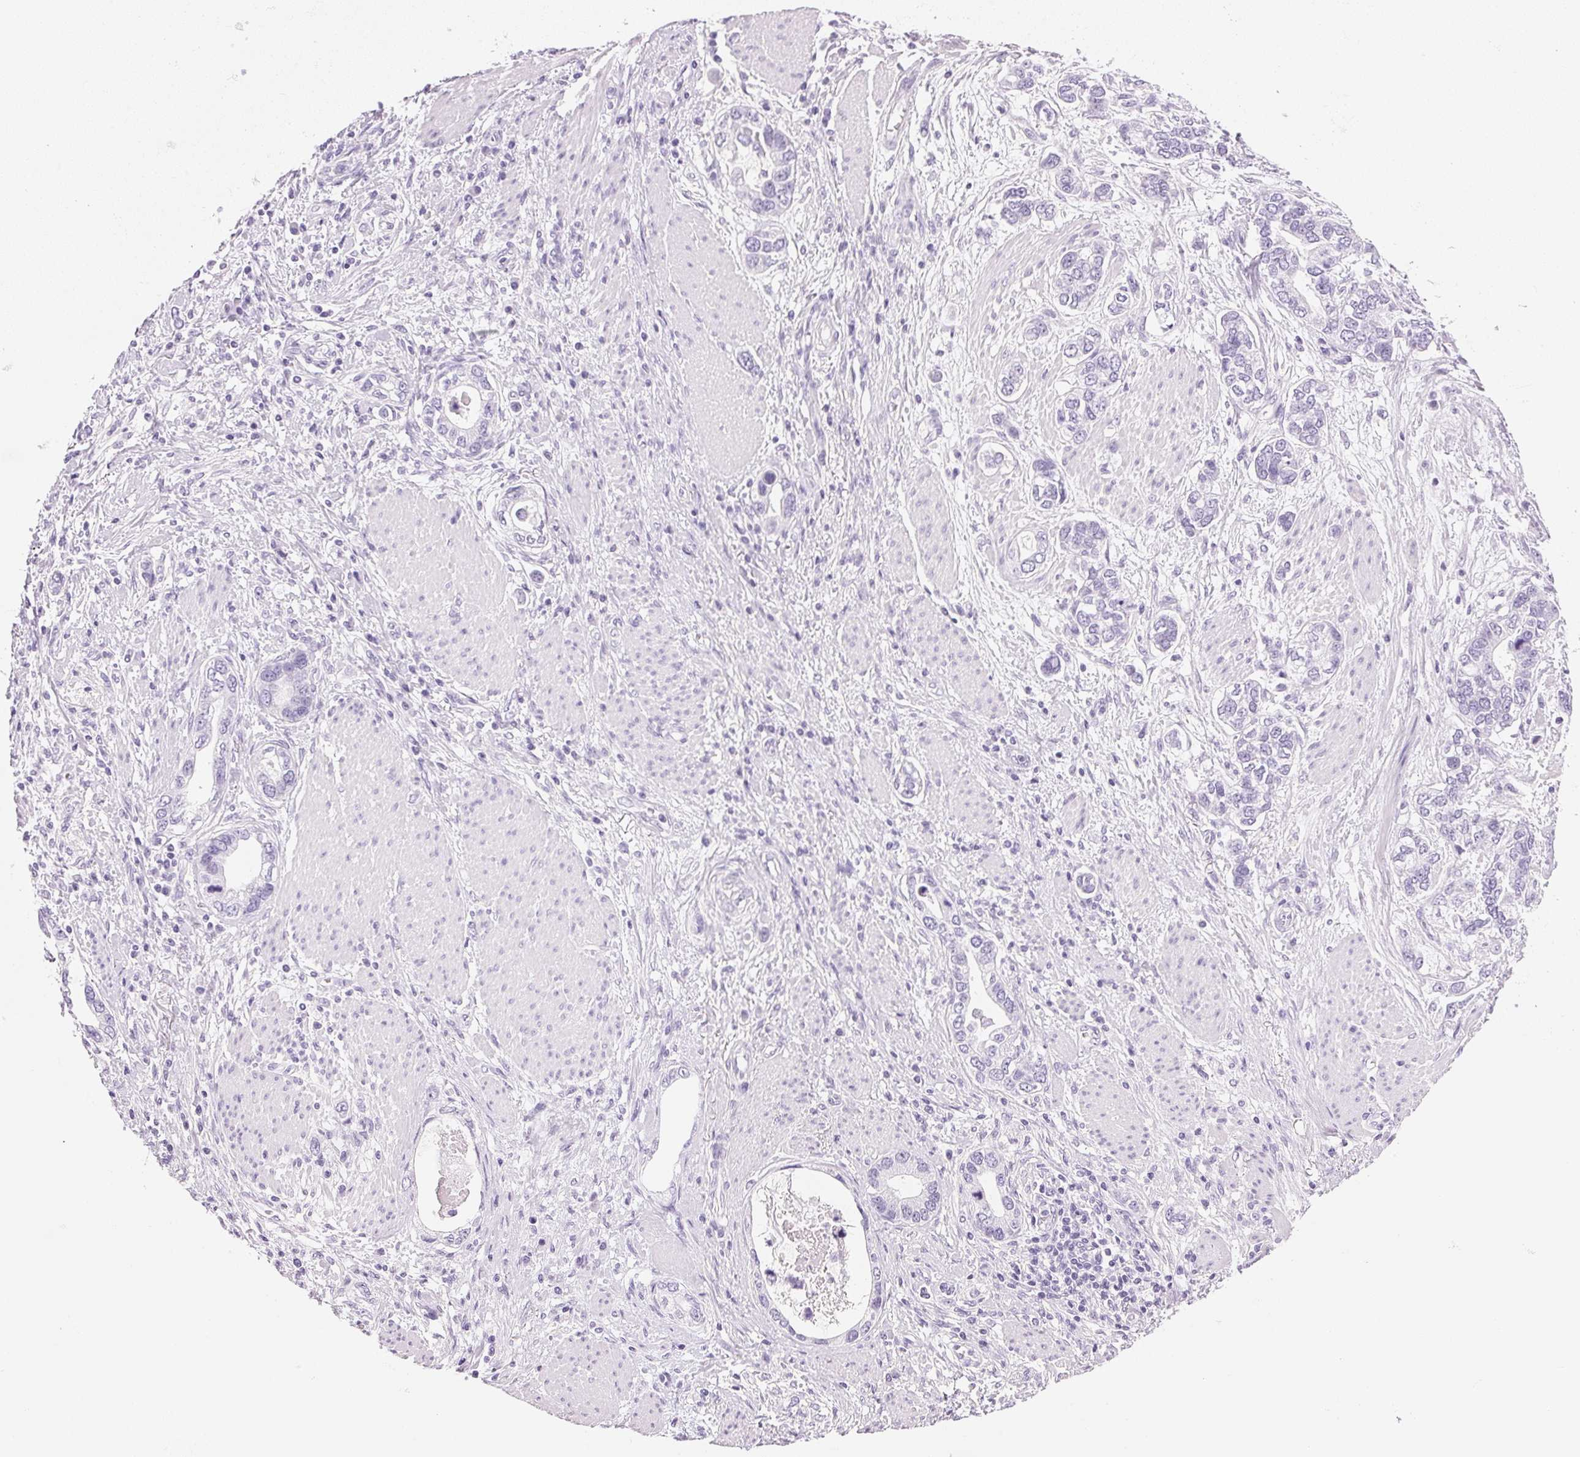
{"staining": {"intensity": "negative", "quantity": "none", "location": "none"}, "tissue": "stomach cancer", "cell_type": "Tumor cells", "image_type": "cancer", "snomed": [{"axis": "morphology", "description": "Adenocarcinoma, NOS"}, {"axis": "topography", "description": "Stomach, lower"}], "caption": "Stomach cancer (adenocarcinoma) was stained to show a protein in brown. There is no significant expression in tumor cells.", "gene": "IGFBP1", "patient": {"sex": "female", "age": 93}}